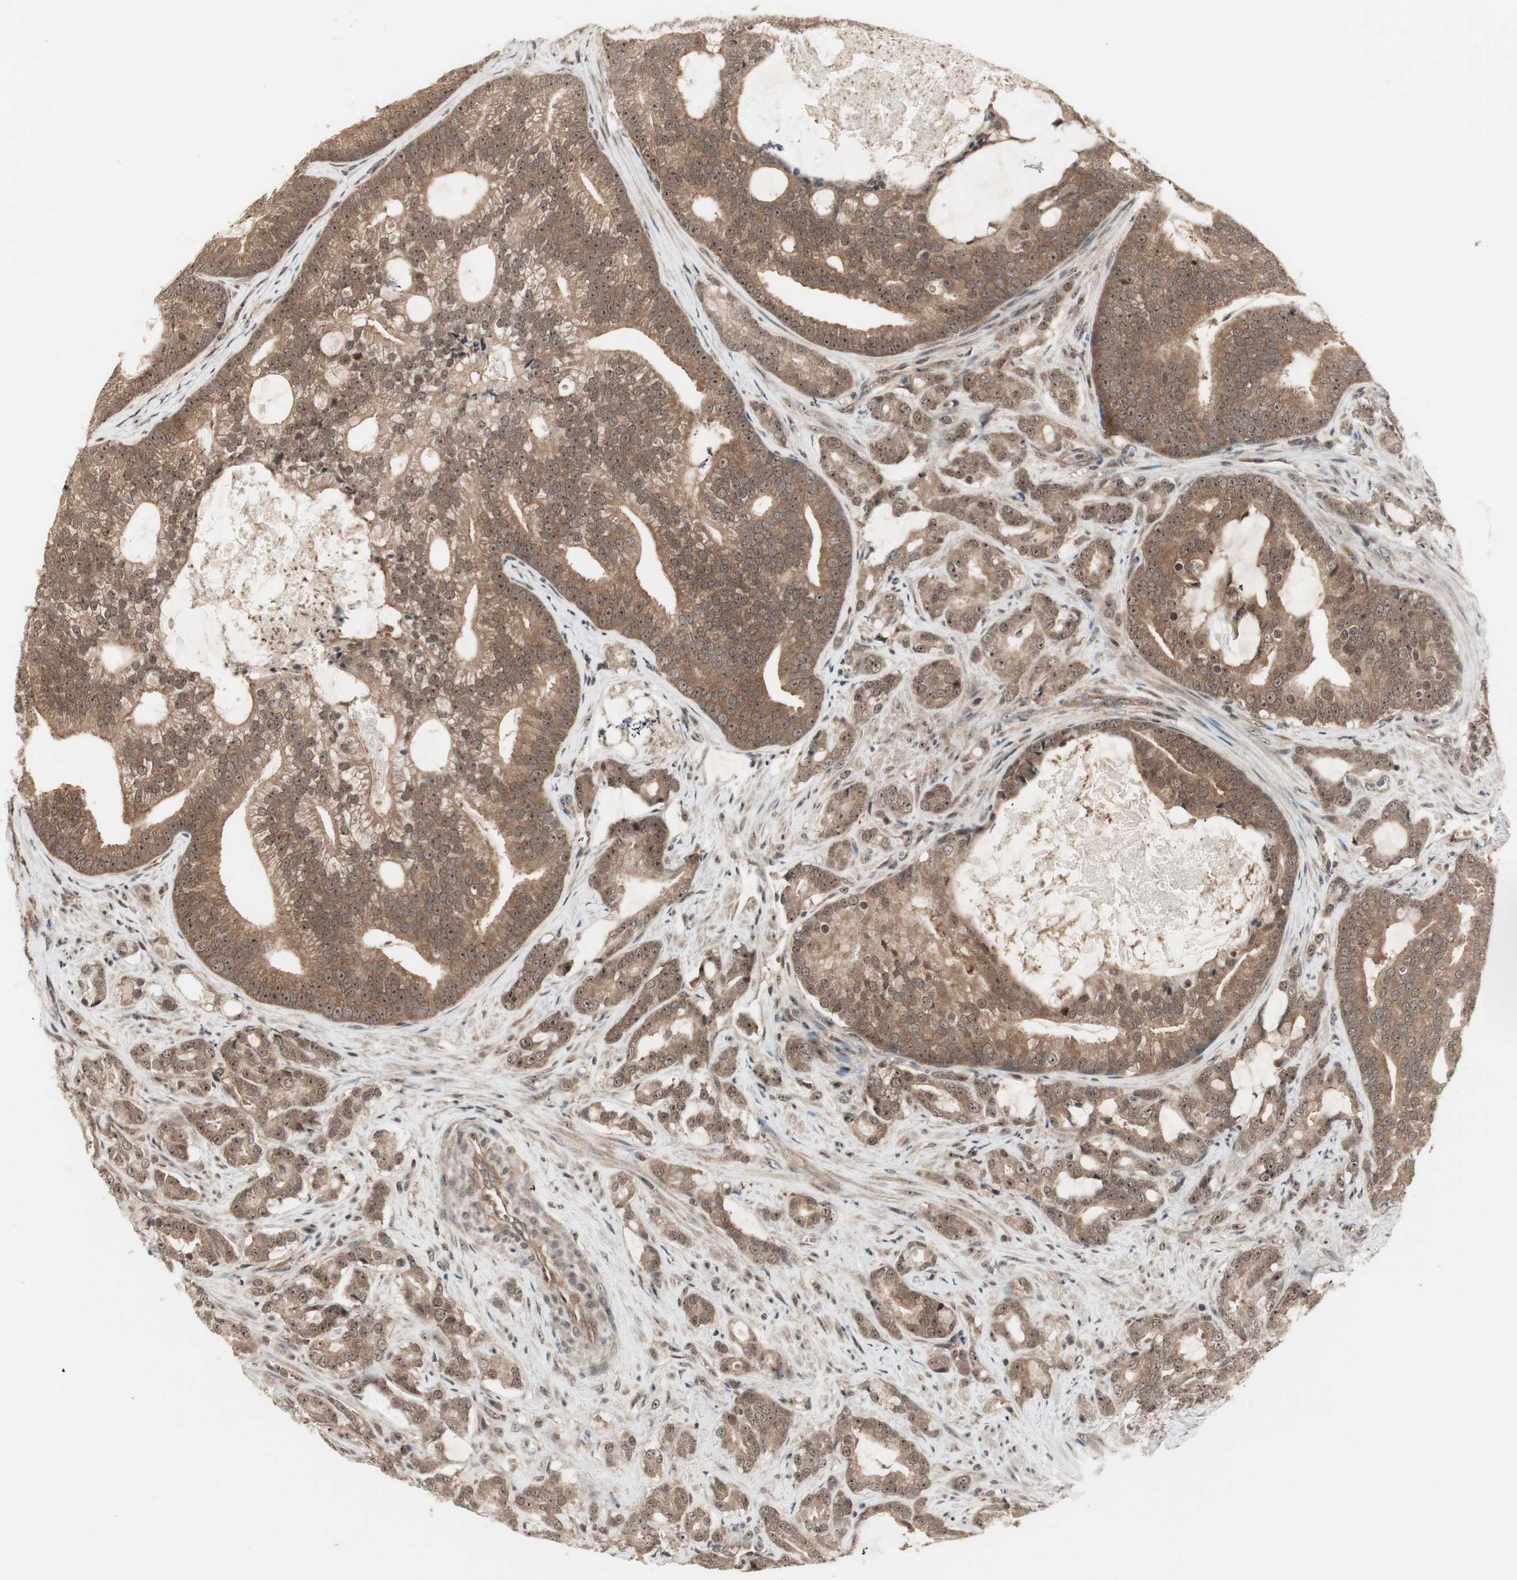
{"staining": {"intensity": "moderate", "quantity": ">75%", "location": "cytoplasmic/membranous,nuclear"}, "tissue": "prostate cancer", "cell_type": "Tumor cells", "image_type": "cancer", "snomed": [{"axis": "morphology", "description": "Adenocarcinoma, Low grade"}, {"axis": "topography", "description": "Prostate"}], "caption": "There is medium levels of moderate cytoplasmic/membranous and nuclear staining in tumor cells of prostate cancer (adenocarcinoma (low-grade)), as demonstrated by immunohistochemical staining (brown color).", "gene": "CSNK2B", "patient": {"sex": "male", "age": 58}}